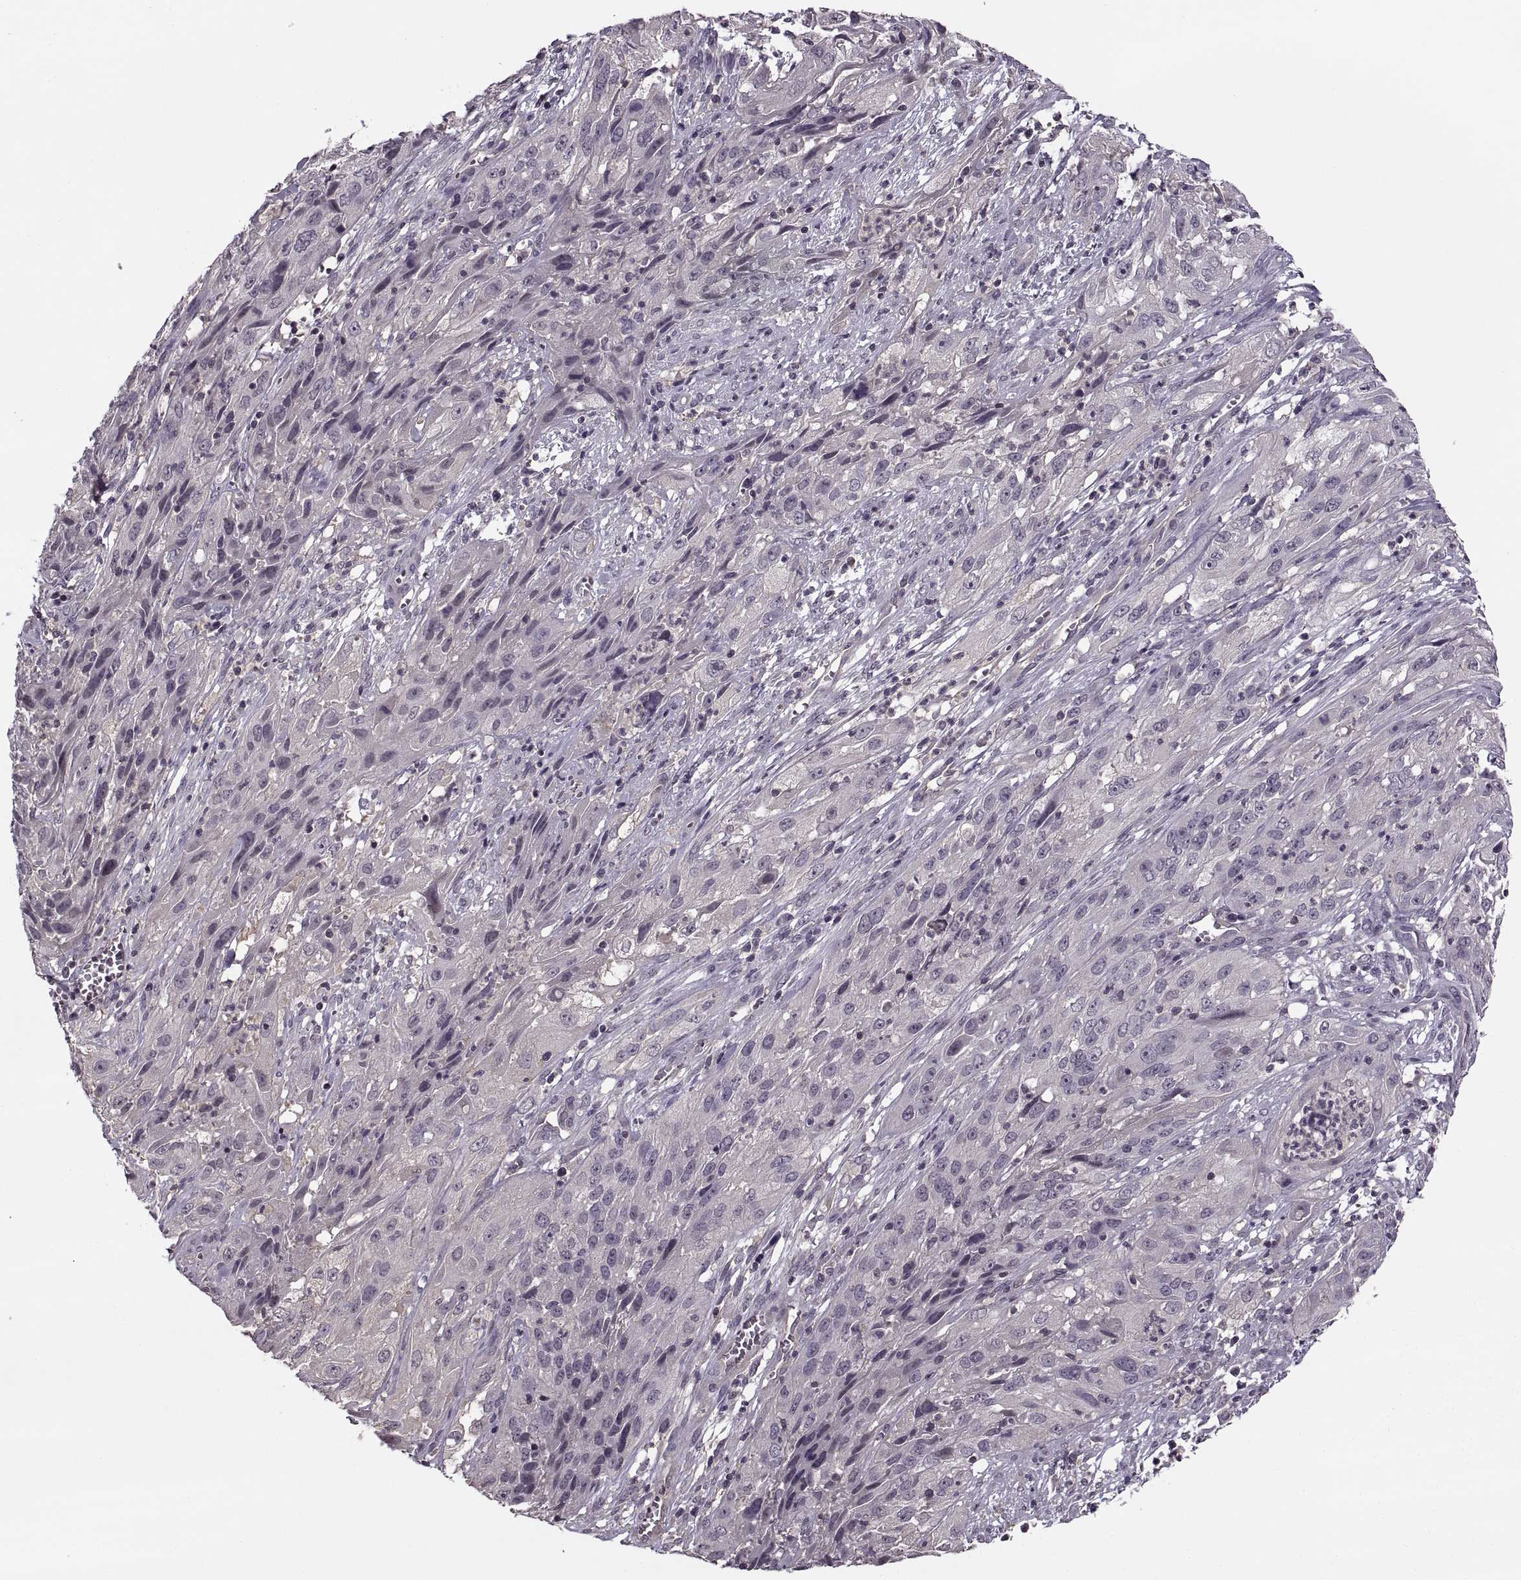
{"staining": {"intensity": "negative", "quantity": "none", "location": "none"}, "tissue": "cervical cancer", "cell_type": "Tumor cells", "image_type": "cancer", "snomed": [{"axis": "morphology", "description": "Squamous cell carcinoma, NOS"}, {"axis": "topography", "description": "Cervix"}], "caption": "Cervical cancer was stained to show a protein in brown. There is no significant expression in tumor cells. The staining was performed using DAB to visualize the protein expression in brown, while the nuclei were stained in blue with hematoxylin (Magnification: 20x).", "gene": "LUZP2", "patient": {"sex": "female", "age": 32}}